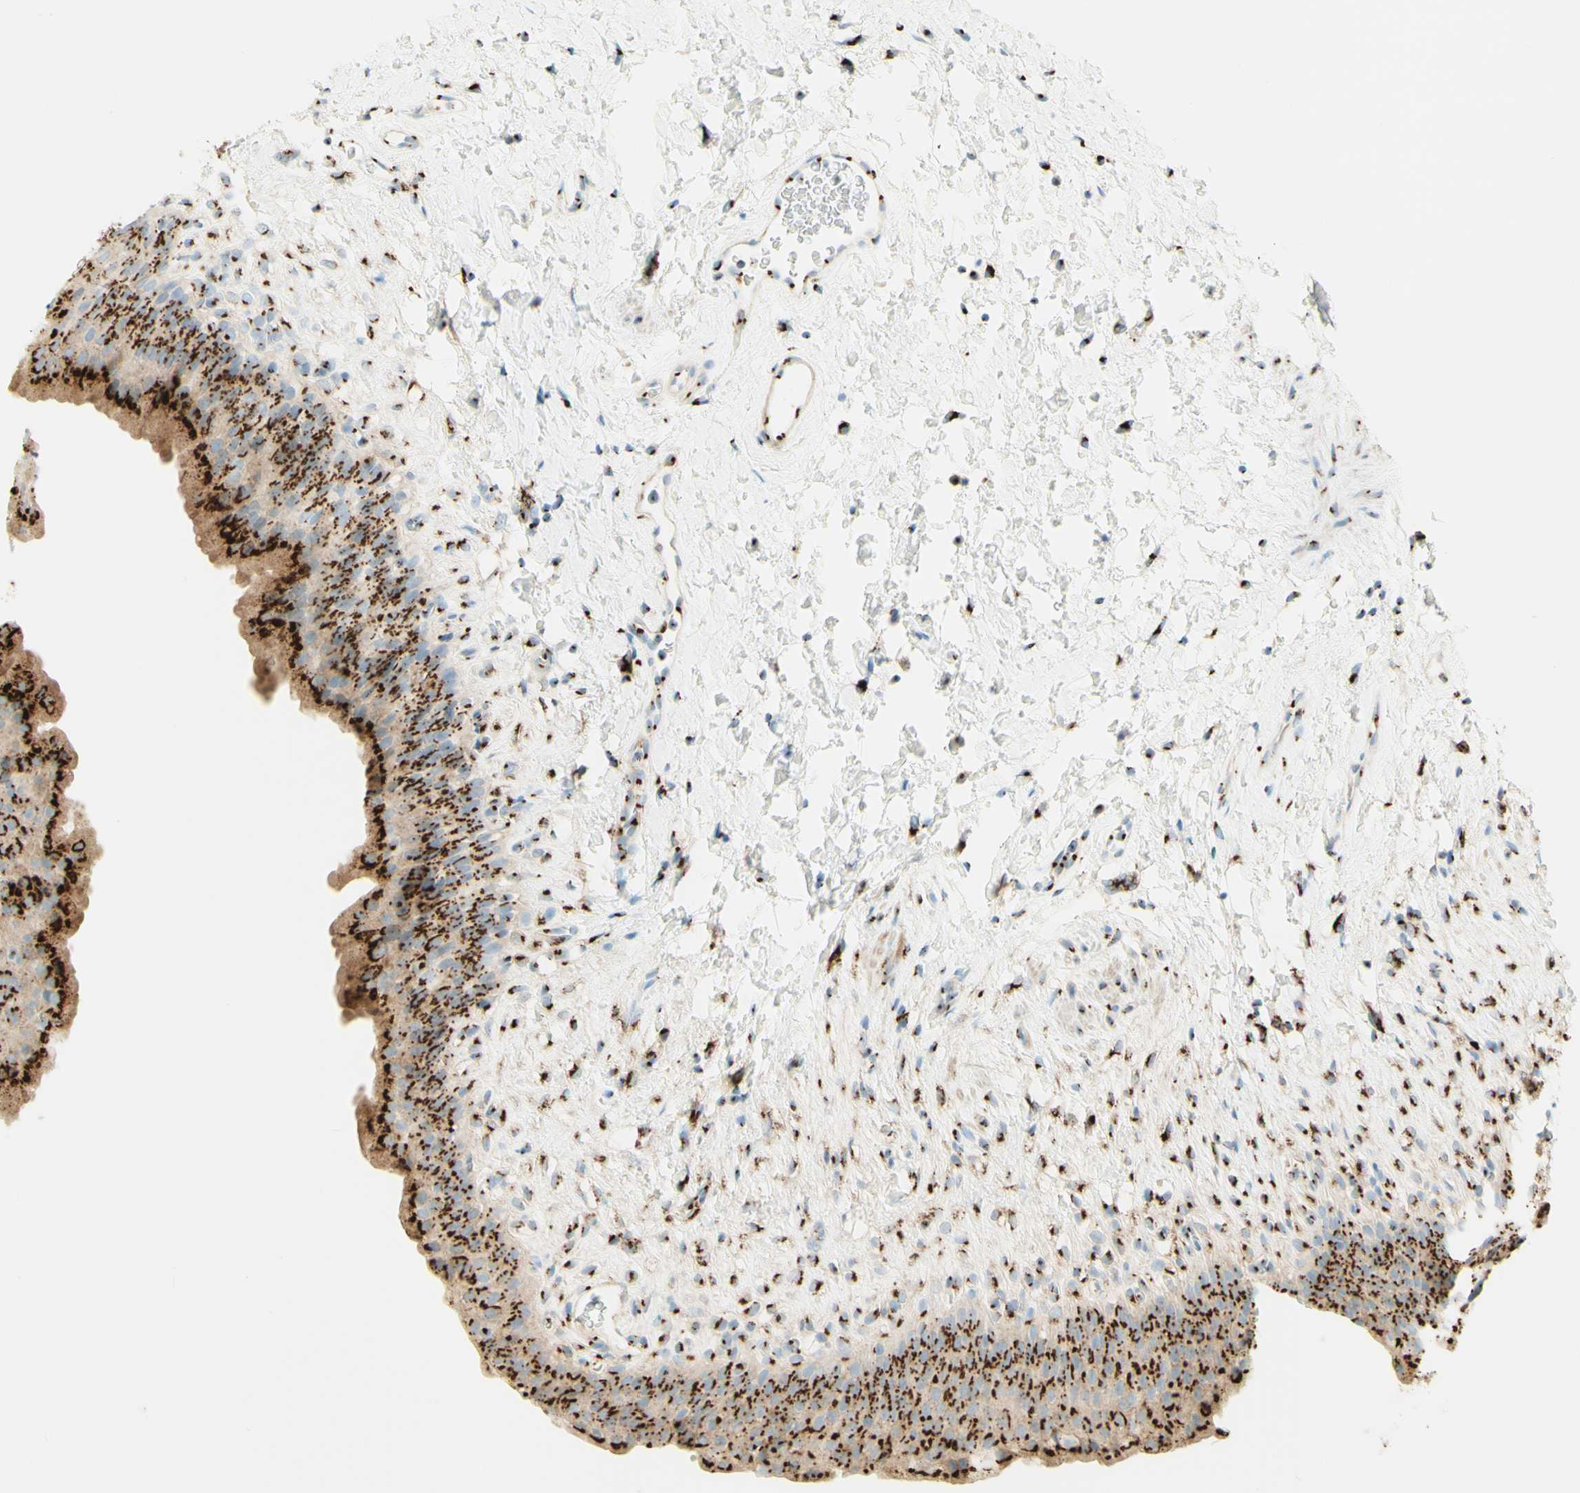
{"staining": {"intensity": "strong", "quantity": ">75%", "location": "cytoplasmic/membranous"}, "tissue": "urinary bladder", "cell_type": "Urothelial cells", "image_type": "normal", "snomed": [{"axis": "morphology", "description": "Normal tissue, NOS"}, {"axis": "topography", "description": "Urinary bladder"}], "caption": "Strong cytoplasmic/membranous protein positivity is seen in about >75% of urothelial cells in urinary bladder.", "gene": "GOLGB1", "patient": {"sex": "female", "age": 79}}